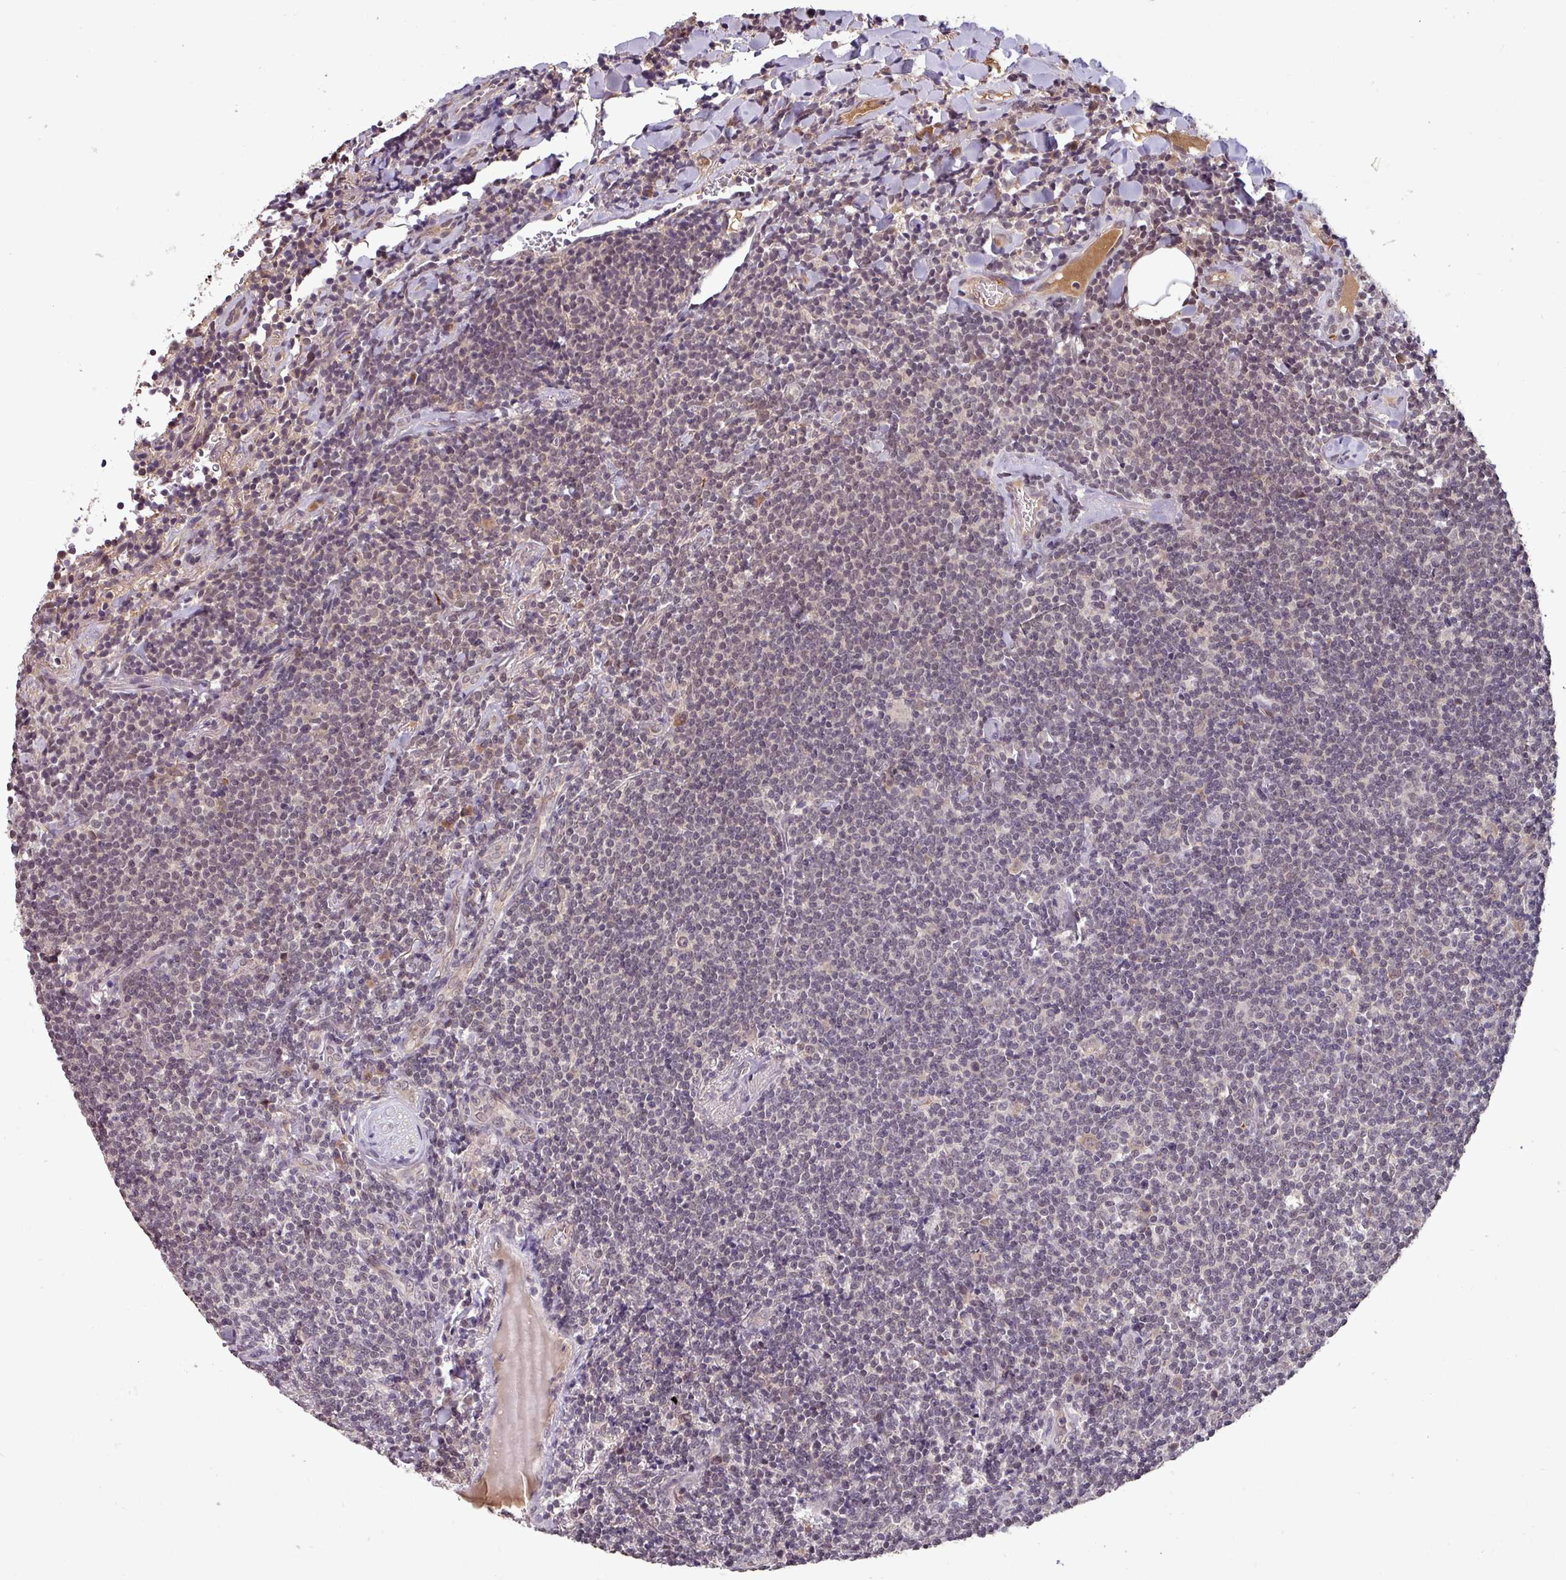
{"staining": {"intensity": "weak", "quantity": "<25%", "location": "nuclear"}, "tissue": "lymphoma", "cell_type": "Tumor cells", "image_type": "cancer", "snomed": [{"axis": "morphology", "description": "Malignant lymphoma, non-Hodgkin's type, Low grade"}, {"axis": "topography", "description": "Lung"}], "caption": "The micrograph displays no significant positivity in tumor cells of lymphoma.", "gene": "NOB1", "patient": {"sex": "female", "age": 71}}